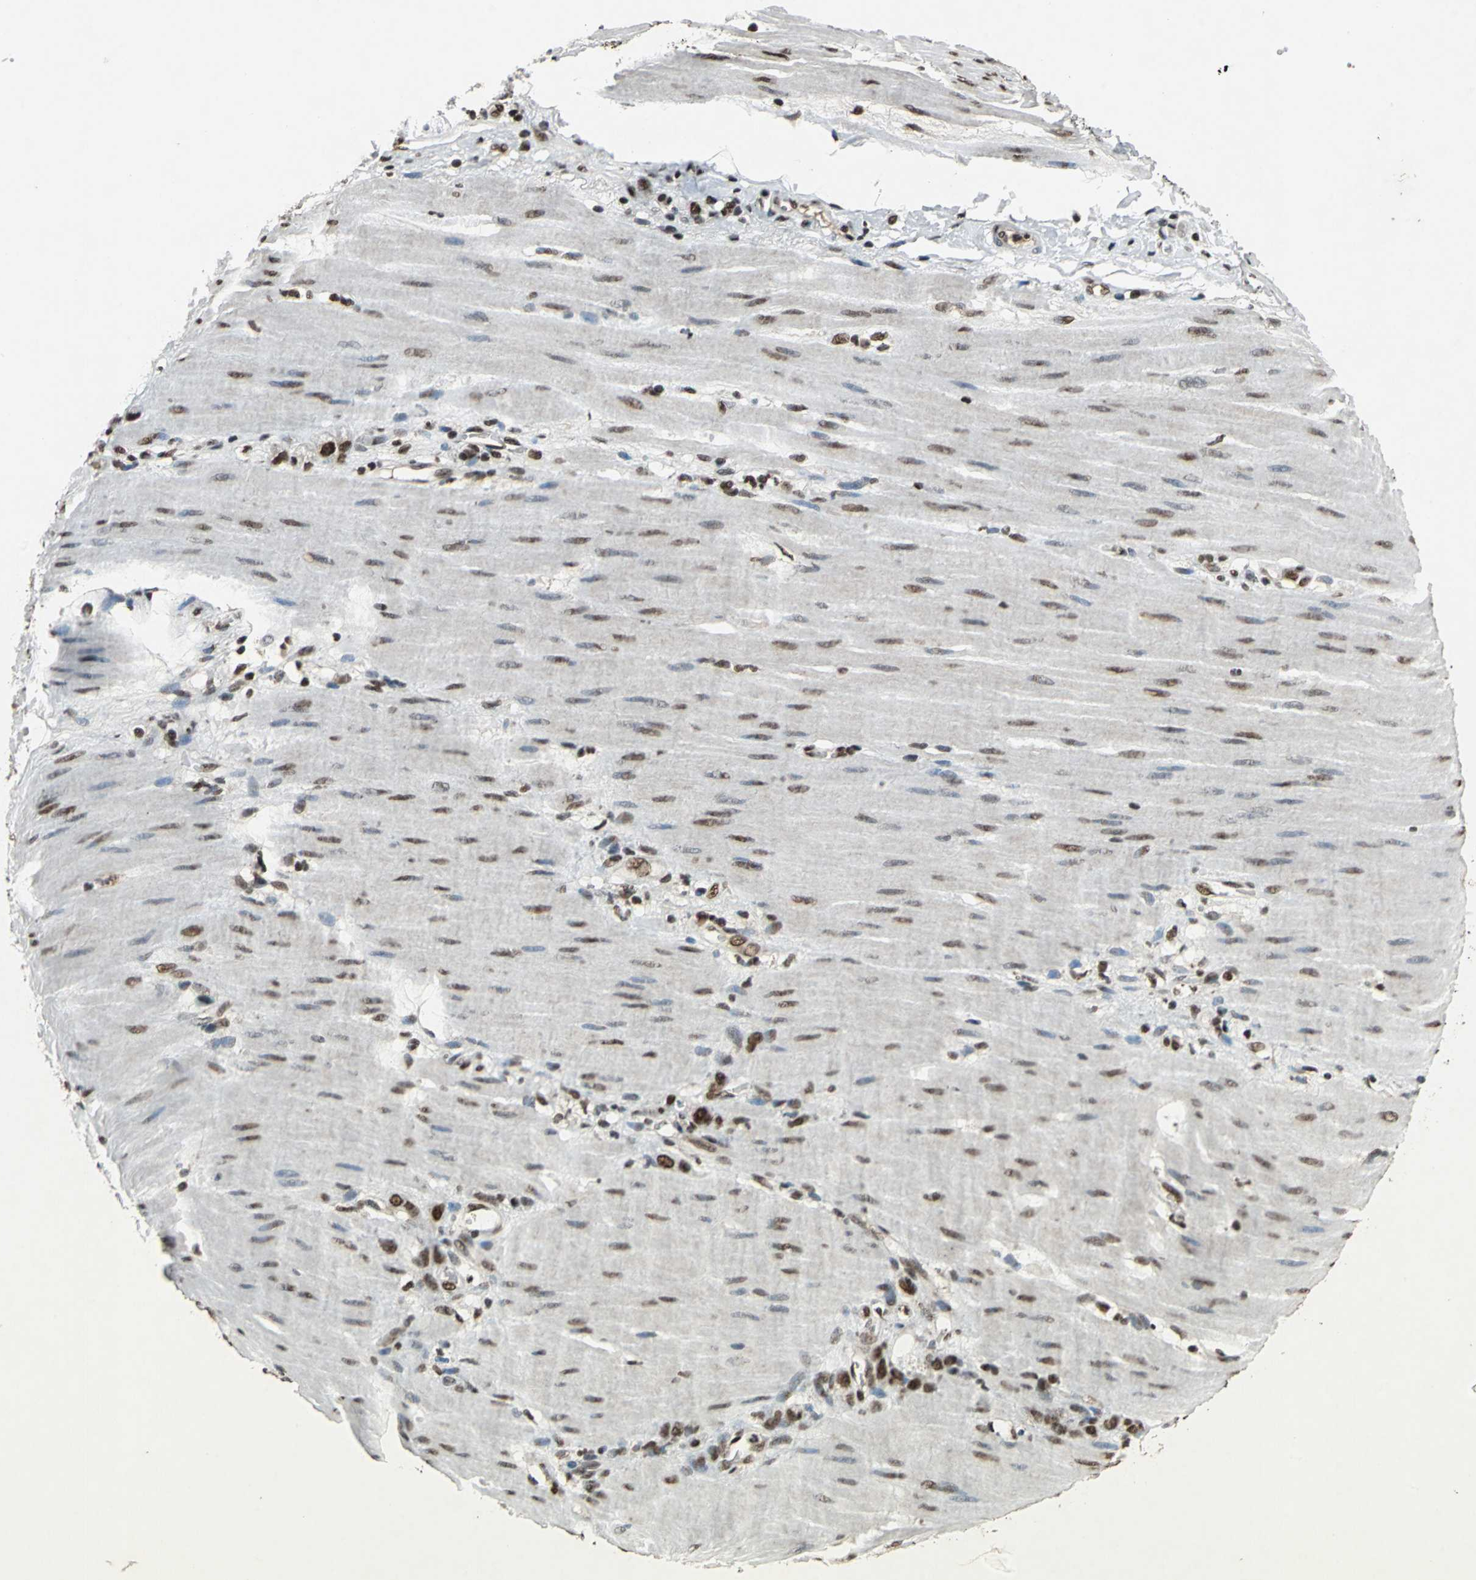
{"staining": {"intensity": "strong", "quantity": ">75%", "location": "nuclear"}, "tissue": "stomach cancer", "cell_type": "Tumor cells", "image_type": "cancer", "snomed": [{"axis": "morphology", "description": "Adenocarcinoma, NOS"}, {"axis": "topography", "description": "Stomach"}], "caption": "Stomach cancer tissue displays strong nuclear staining in about >75% of tumor cells", "gene": "MTA2", "patient": {"sex": "male", "age": 82}}